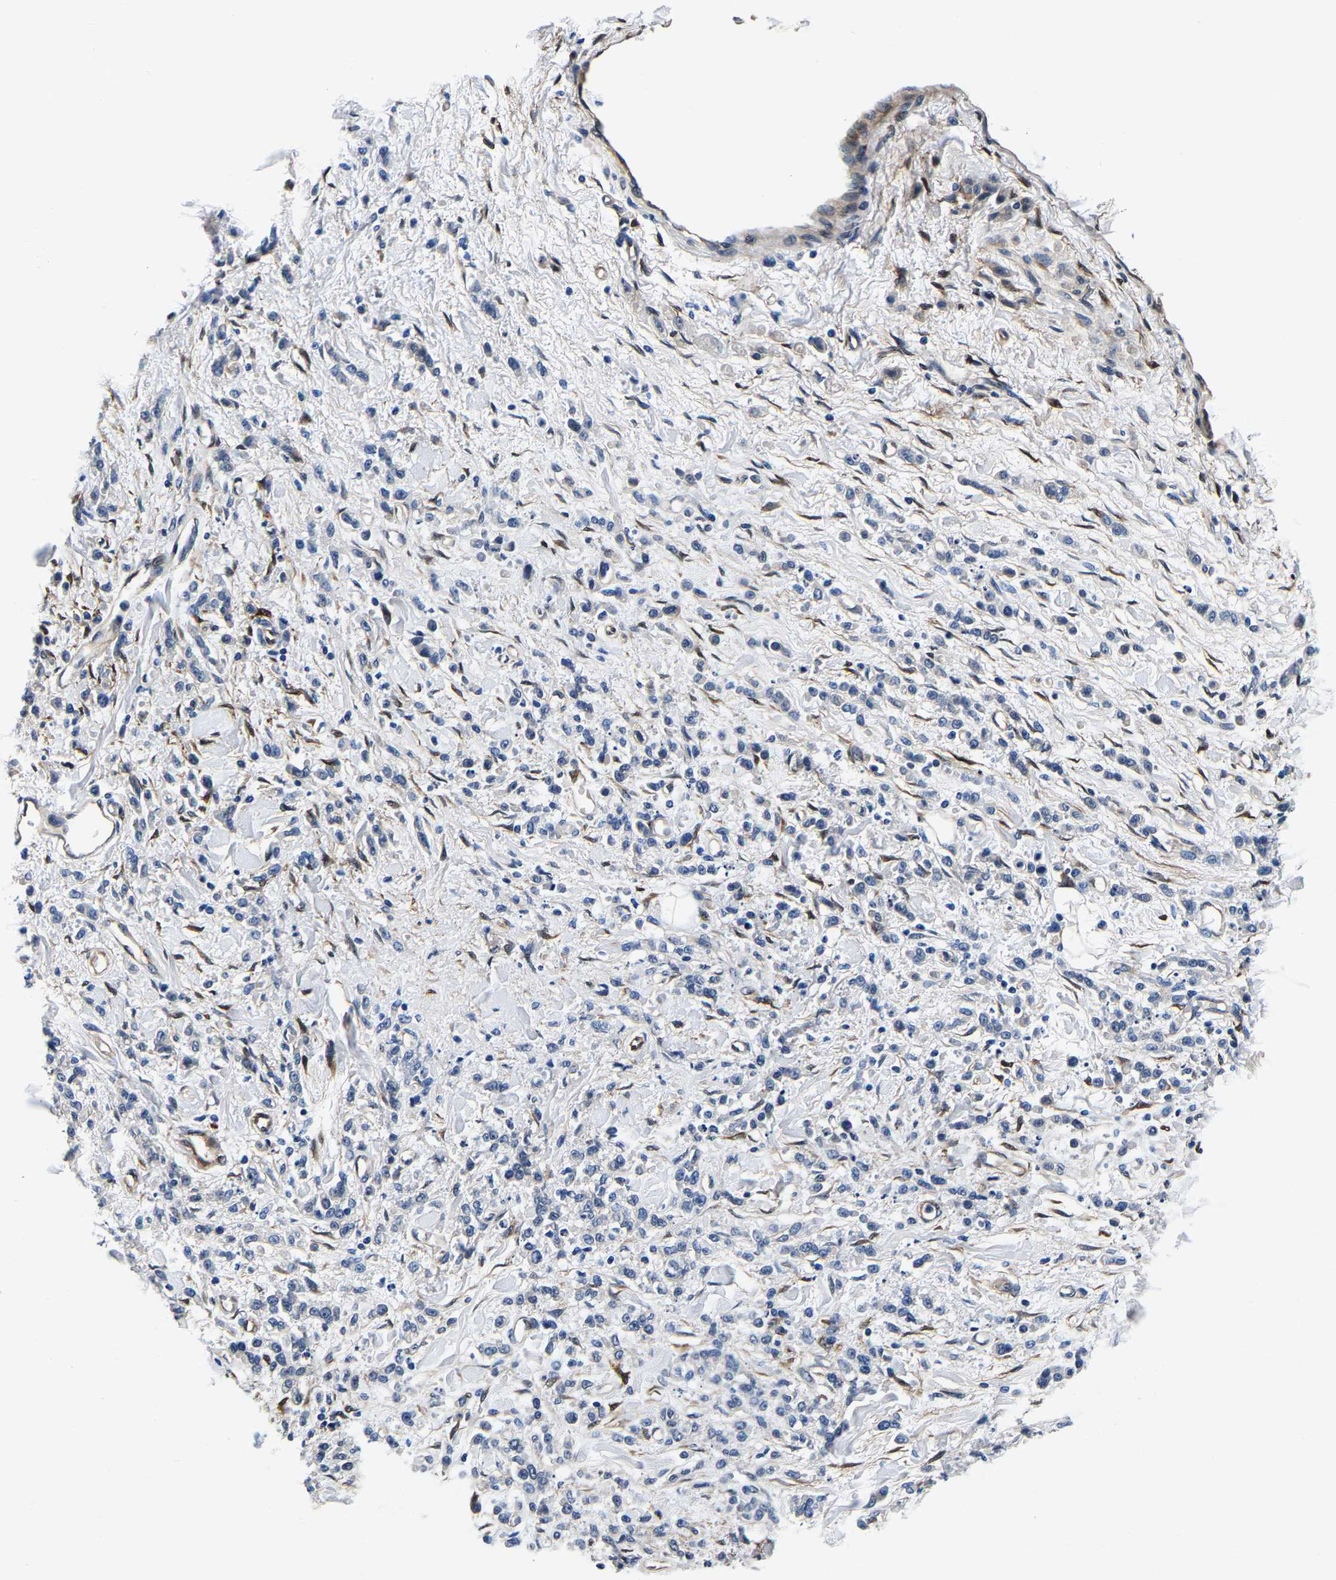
{"staining": {"intensity": "negative", "quantity": "none", "location": "none"}, "tissue": "stomach cancer", "cell_type": "Tumor cells", "image_type": "cancer", "snomed": [{"axis": "morphology", "description": "Normal tissue, NOS"}, {"axis": "morphology", "description": "Adenocarcinoma, NOS"}, {"axis": "topography", "description": "Stomach"}], "caption": "High power microscopy photomicrograph of an immunohistochemistry (IHC) photomicrograph of adenocarcinoma (stomach), revealing no significant expression in tumor cells.", "gene": "S100A13", "patient": {"sex": "male", "age": 82}}